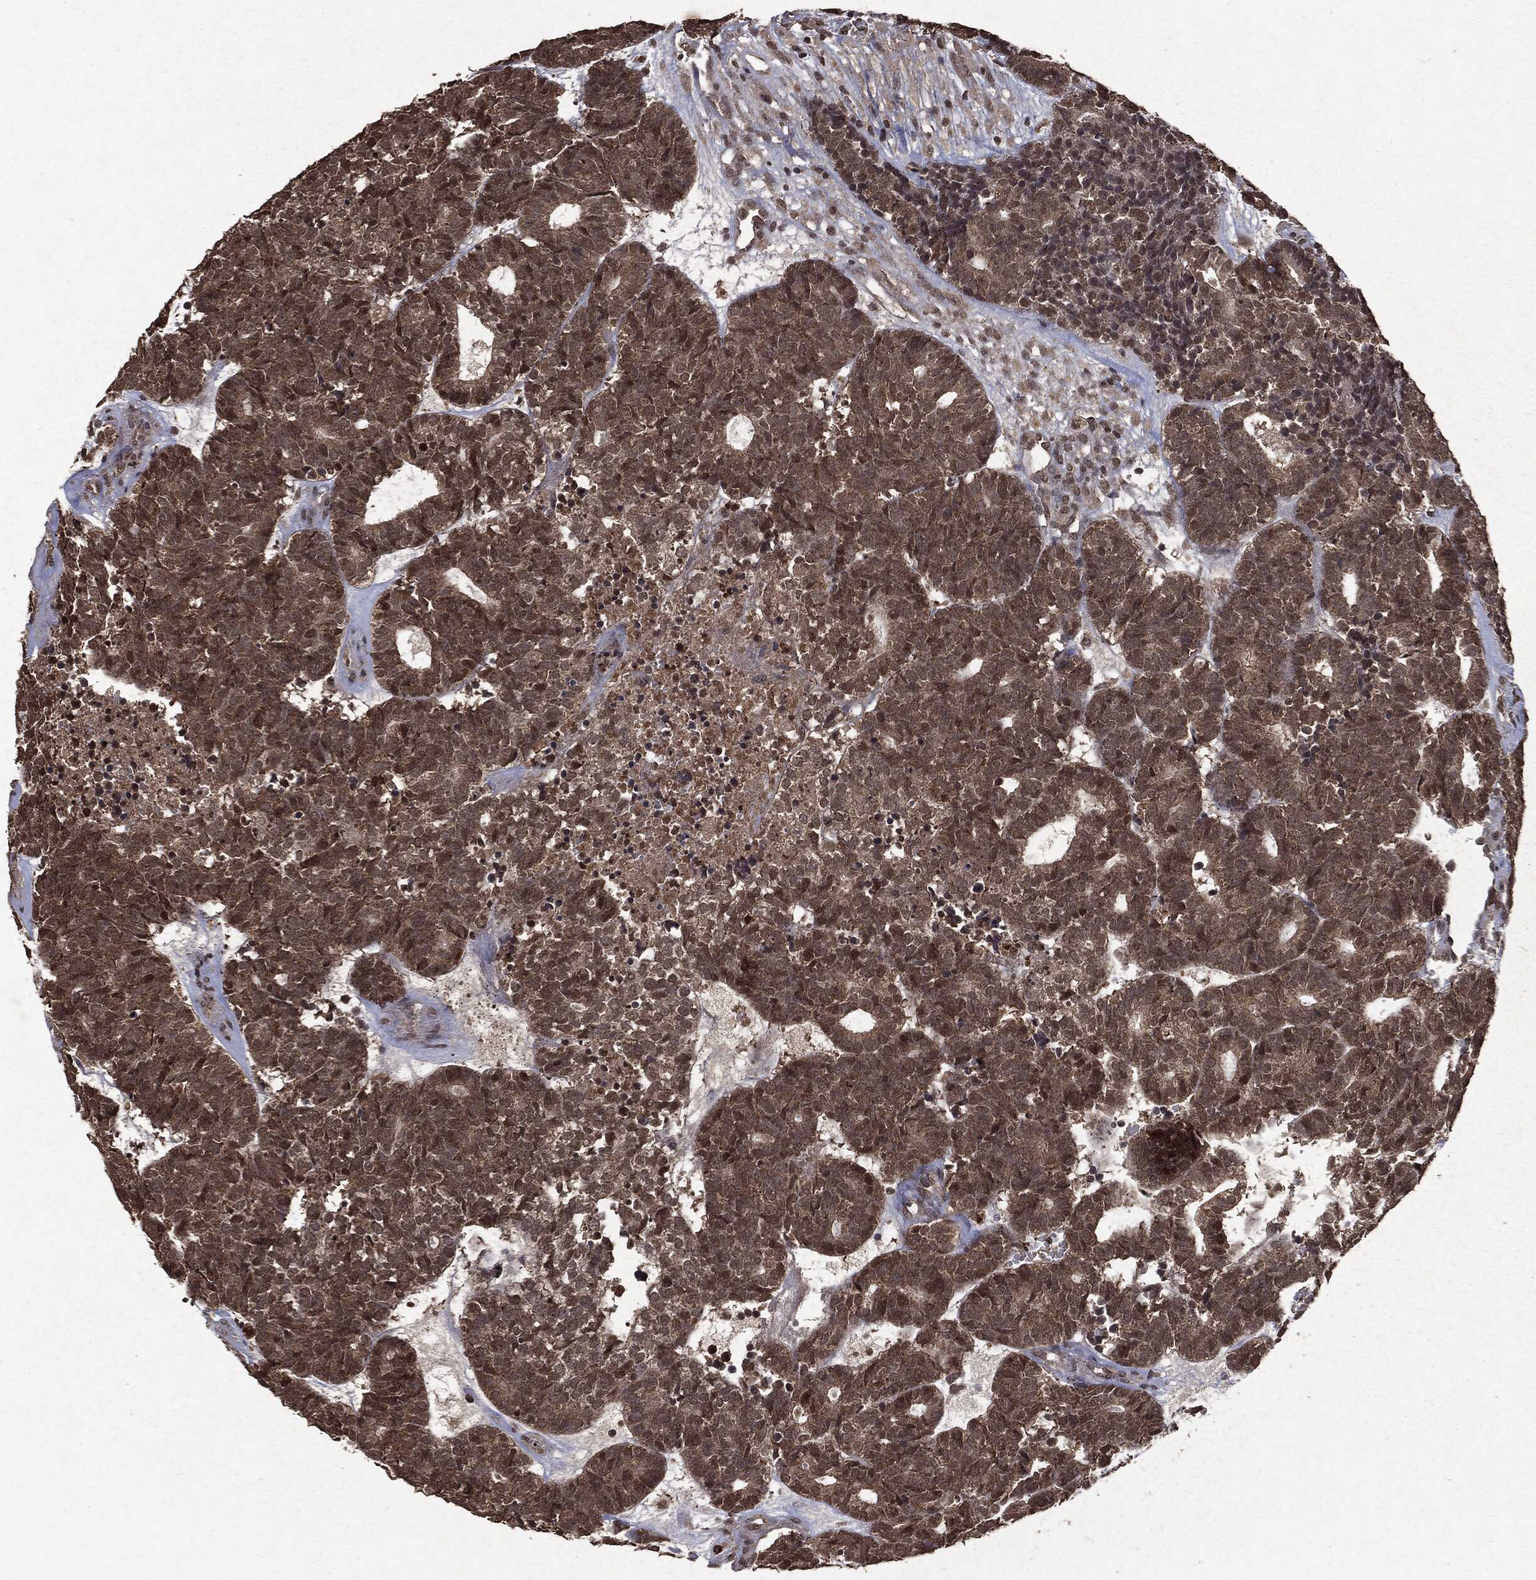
{"staining": {"intensity": "weak", "quantity": ">75%", "location": "cytoplasmic/membranous"}, "tissue": "head and neck cancer", "cell_type": "Tumor cells", "image_type": "cancer", "snomed": [{"axis": "morphology", "description": "Adenocarcinoma, NOS"}, {"axis": "topography", "description": "Head-Neck"}], "caption": "The histopathology image demonstrates immunohistochemical staining of head and neck cancer. There is weak cytoplasmic/membranous positivity is identified in approximately >75% of tumor cells. Using DAB (3,3'-diaminobenzidine) (brown) and hematoxylin (blue) stains, captured at high magnification using brightfield microscopy.", "gene": "PEBP1", "patient": {"sex": "female", "age": 81}}